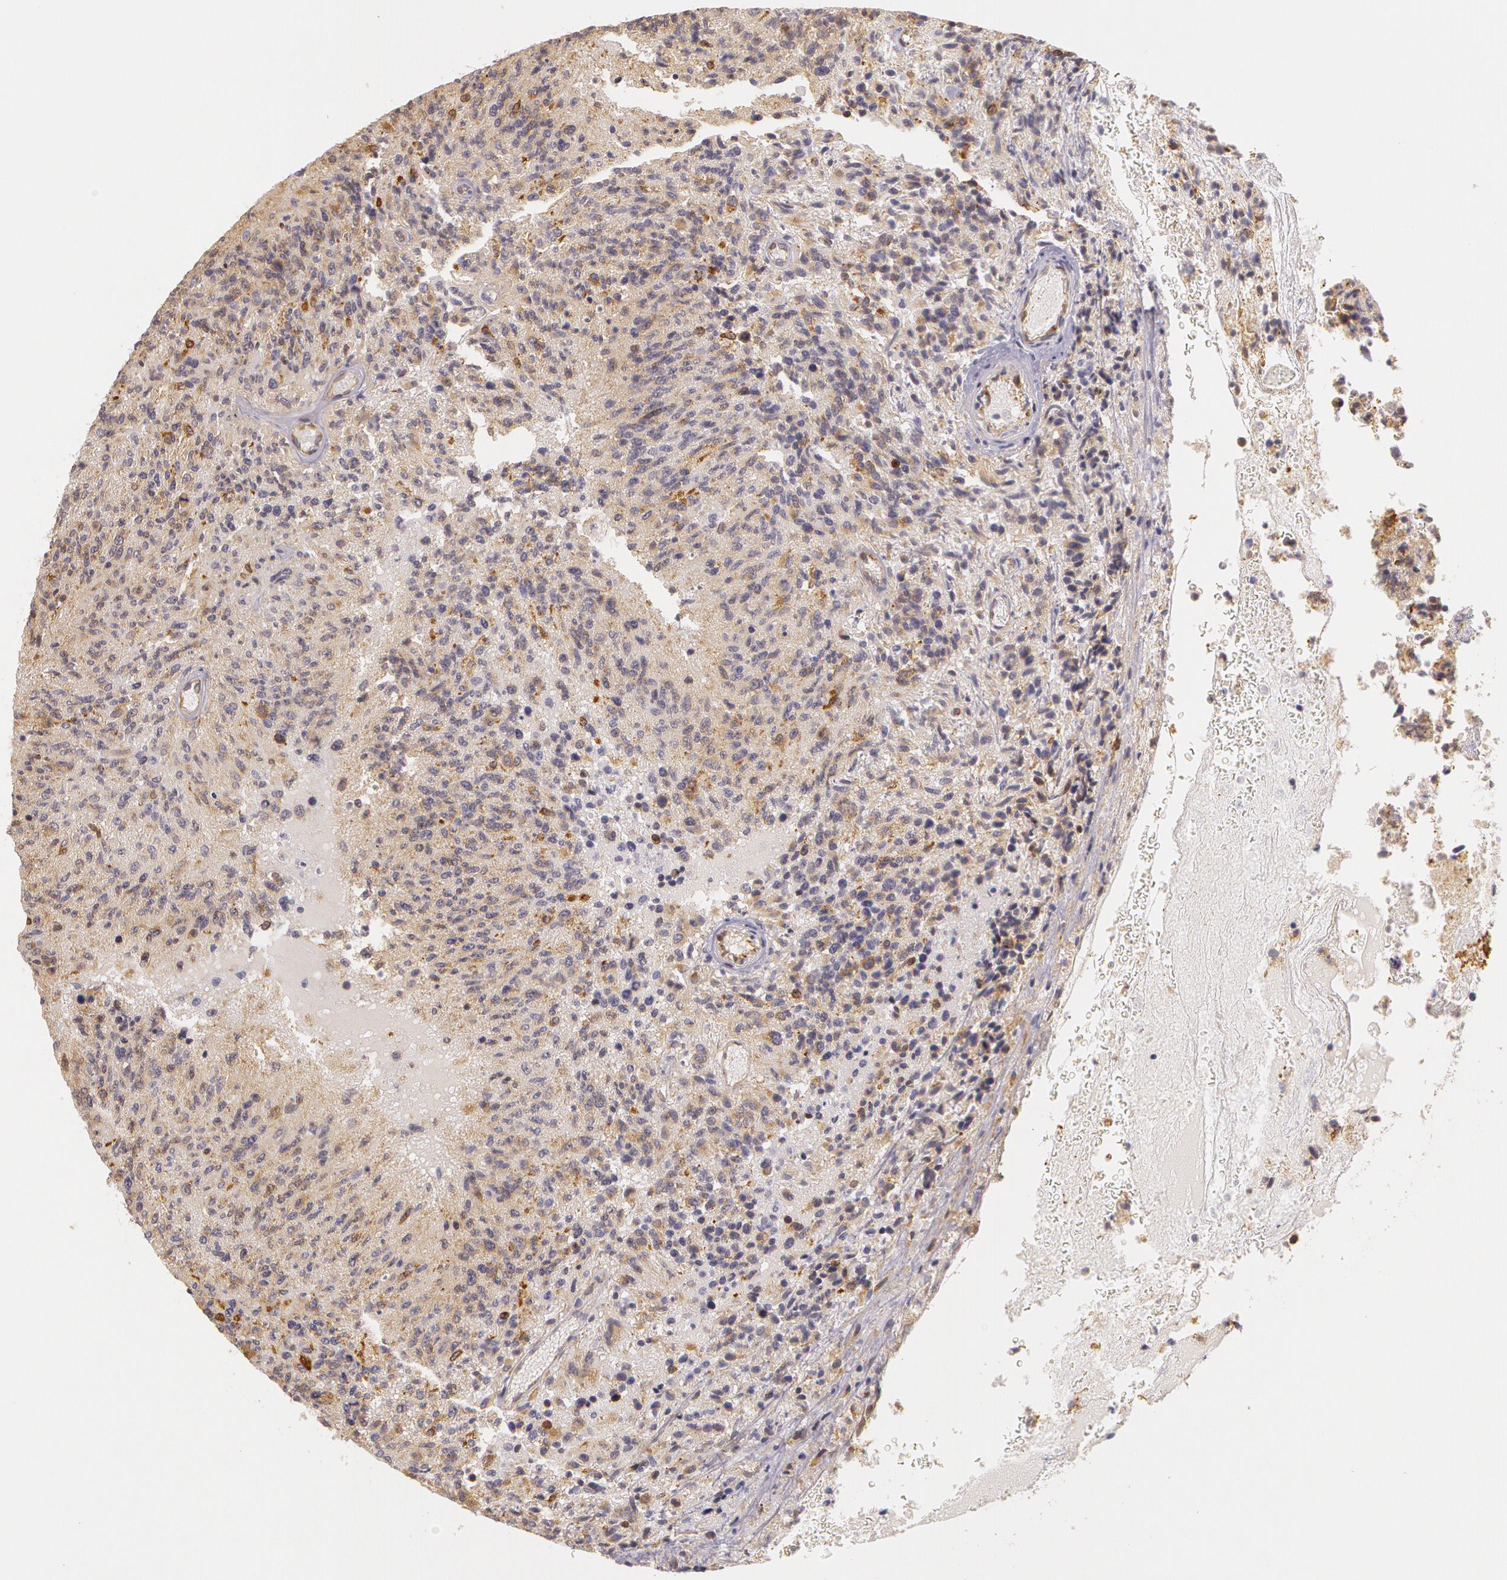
{"staining": {"intensity": "moderate", "quantity": "25%-75%", "location": "cytoplasmic/membranous"}, "tissue": "glioma", "cell_type": "Tumor cells", "image_type": "cancer", "snomed": [{"axis": "morphology", "description": "Glioma, malignant, High grade"}, {"axis": "topography", "description": "Brain"}], "caption": "Immunohistochemical staining of glioma exhibits moderate cytoplasmic/membranous protein positivity in approximately 25%-75% of tumor cells.", "gene": "APP", "patient": {"sex": "male", "age": 36}}